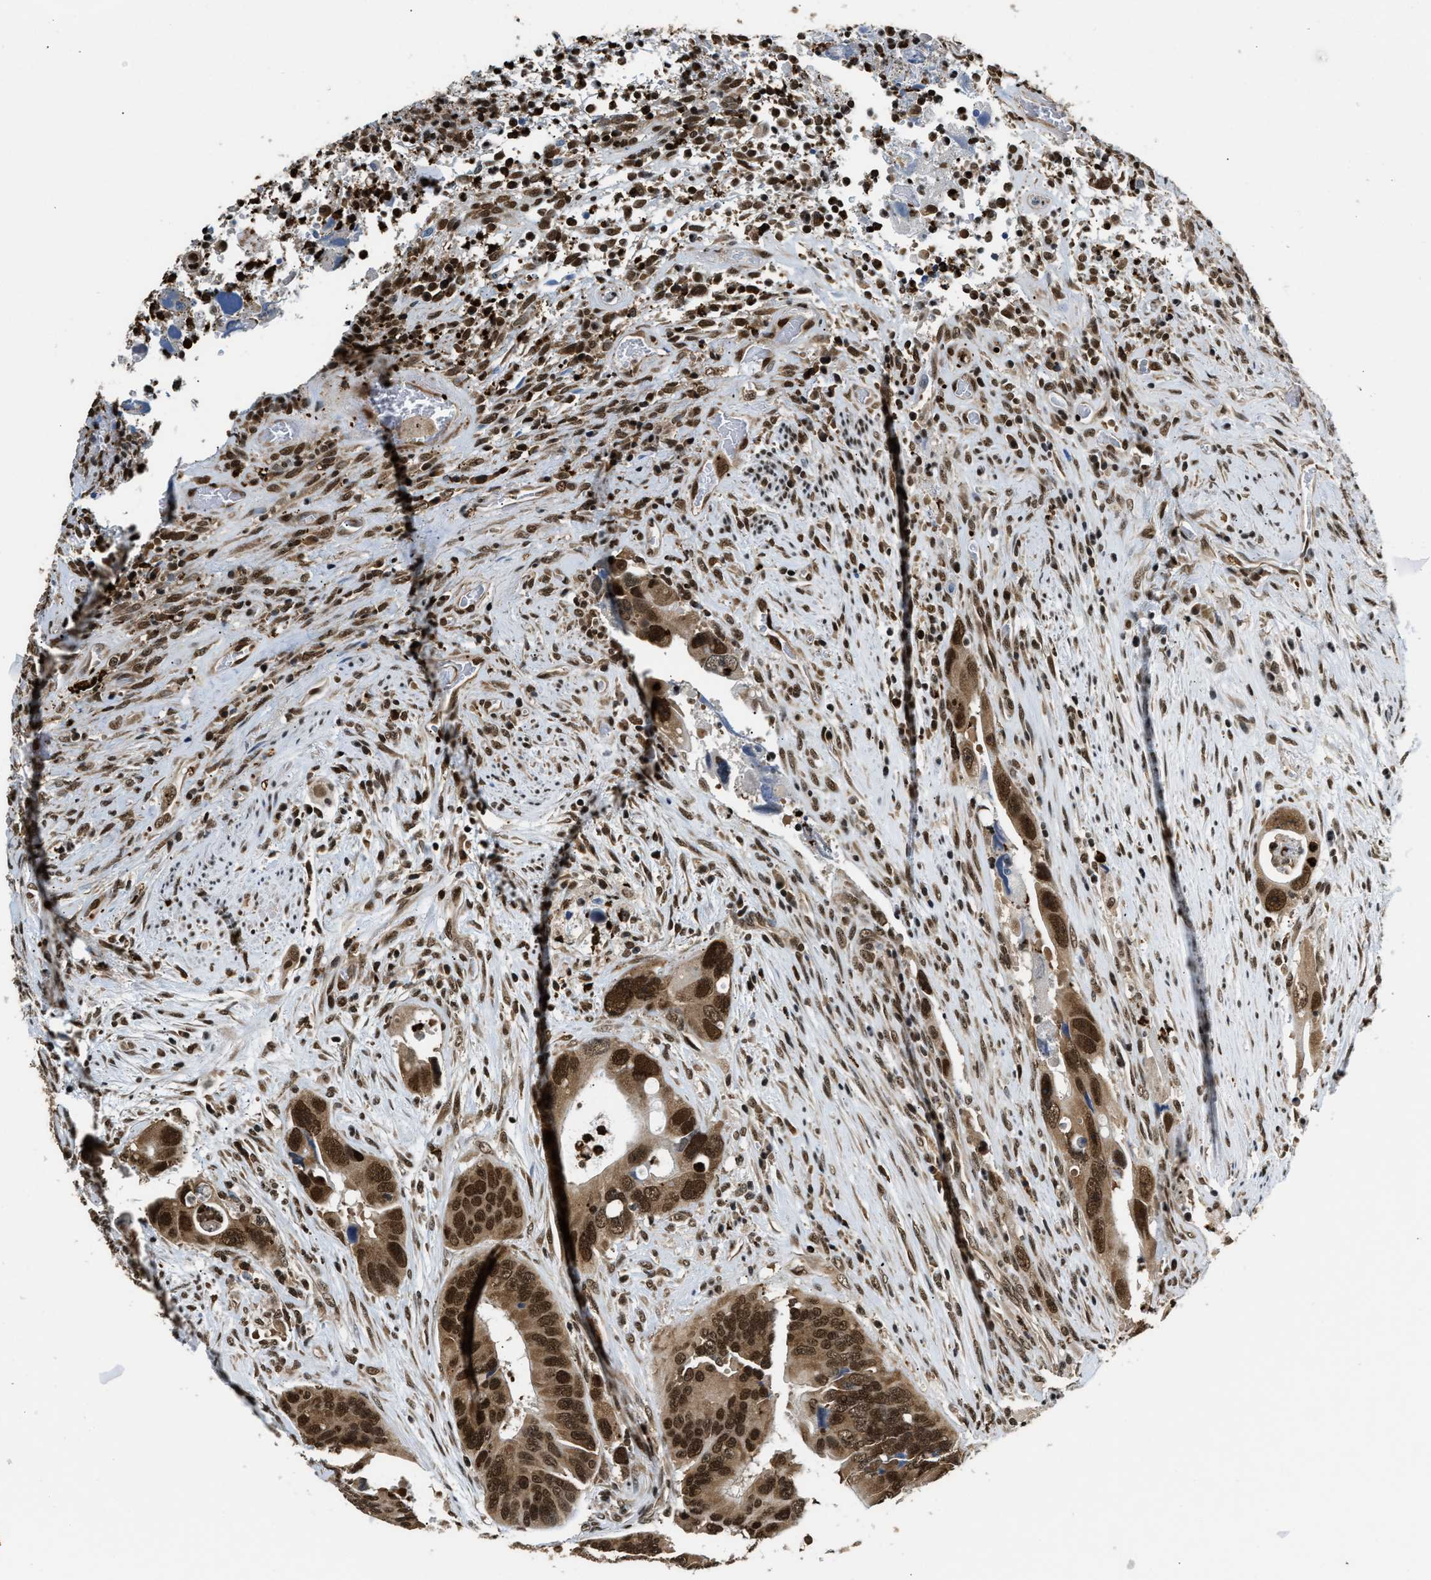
{"staining": {"intensity": "strong", "quantity": ">75%", "location": "cytoplasmic/membranous,nuclear"}, "tissue": "colorectal cancer", "cell_type": "Tumor cells", "image_type": "cancer", "snomed": [{"axis": "morphology", "description": "Adenocarcinoma, NOS"}, {"axis": "topography", "description": "Rectum"}], "caption": "The immunohistochemical stain labels strong cytoplasmic/membranous and nuclear expression in tumor cells of adenocarcinoma (colorectal) tissue.", "gene": "CCNDBP1", "patient": {"sex": "male", "age": 70}}